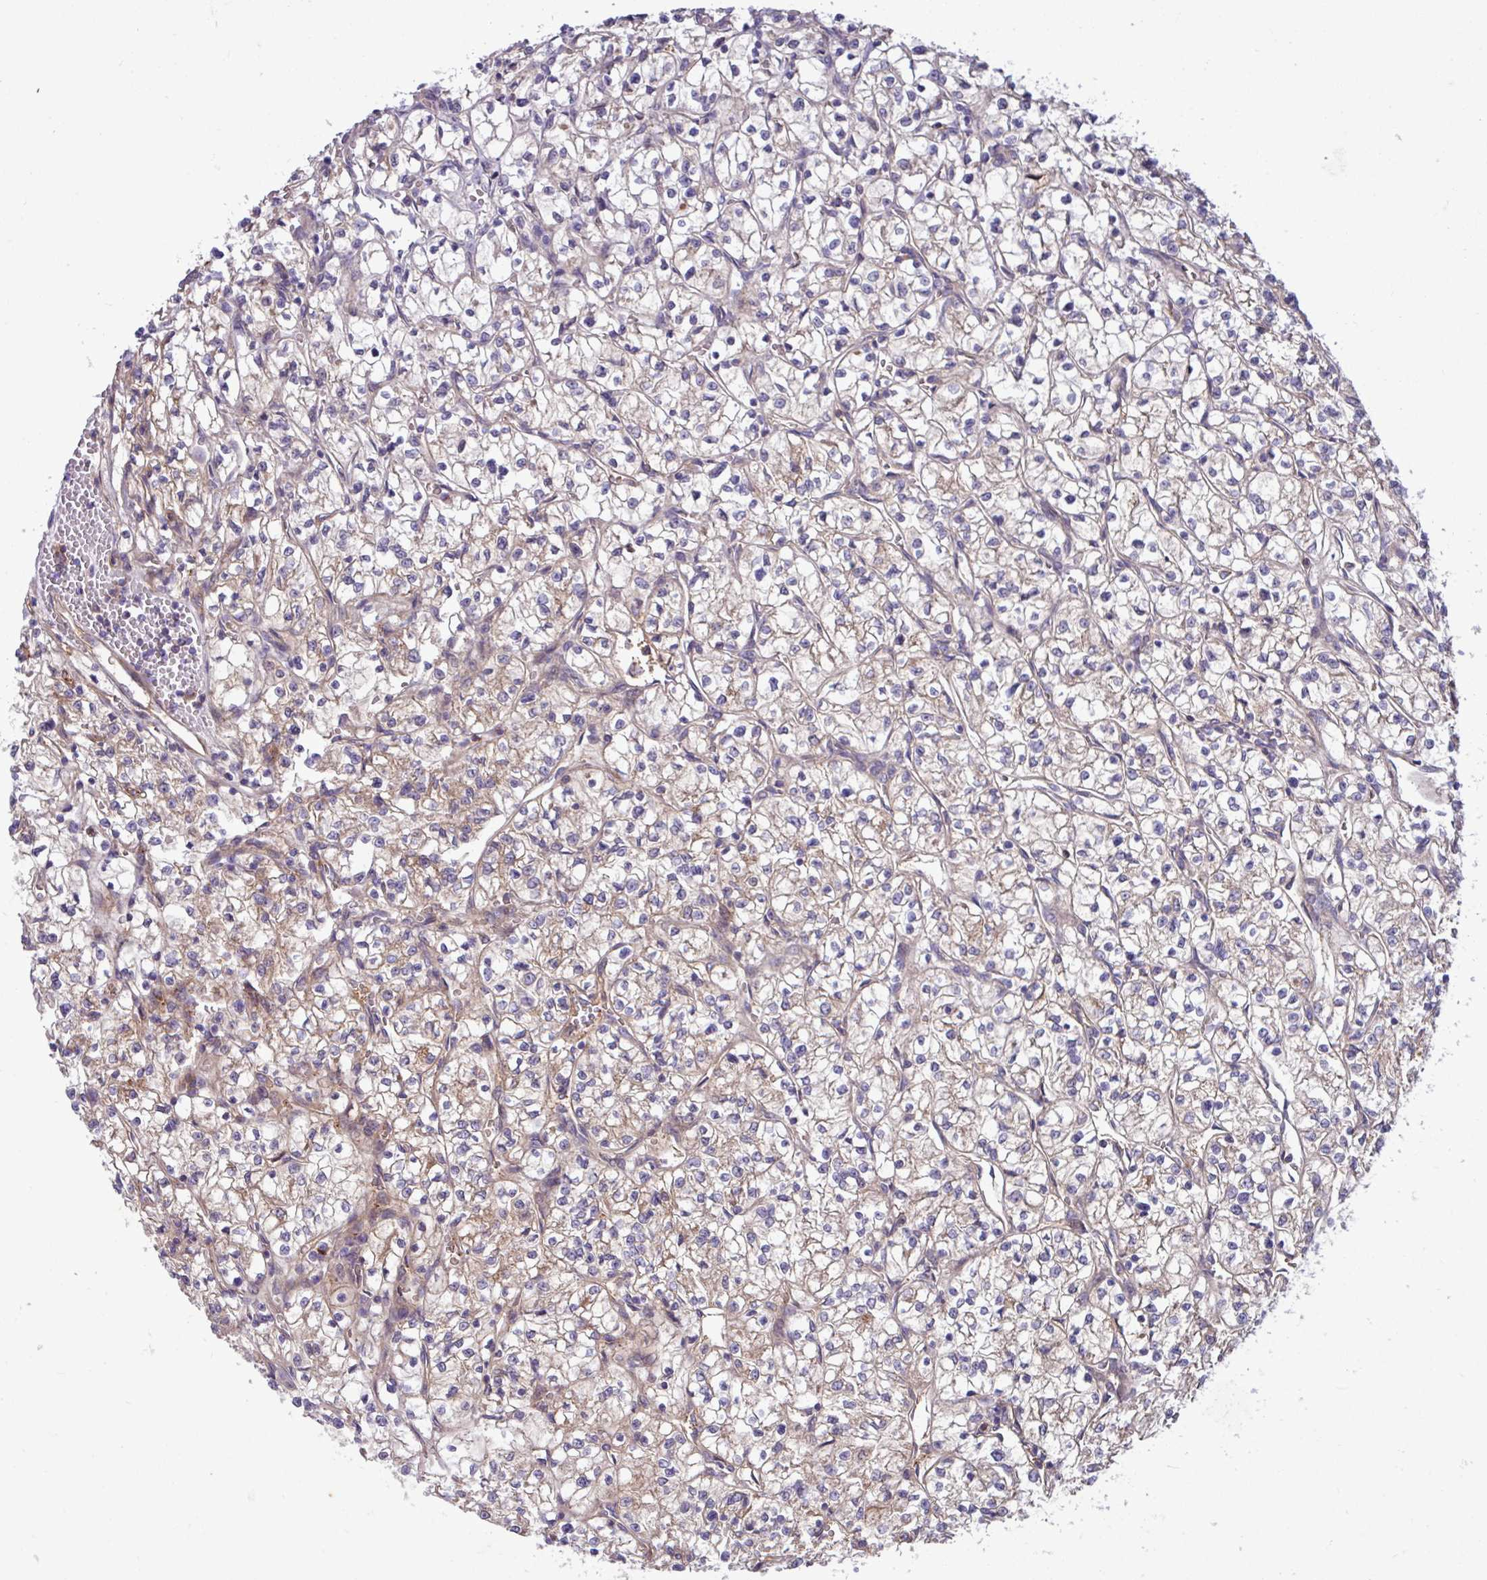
{"staining": {"intensity": "weak", "quantity": "25%-75%", "location": "cytoplasmic/membranous"}, "tissue": "renal cancer", "cell_type": "Tumor cells", "image_type": "cancer", "snomed": [{"axis": "morphology", "description": "Adenocarcinoma, NOS"}, {"axis": "topography", "description": "Kidney"}], "caption": "This photomicrograph reveals renal adenocarcinoma stained with IHC to label a protein in brown. The cytoplasmic/membranous of tumor cells show weak positivity for the protein. Nuclei are counter-stained blue.", "gene": "B4GALNT4", "patient": {"sex": "female", "age": 64}}